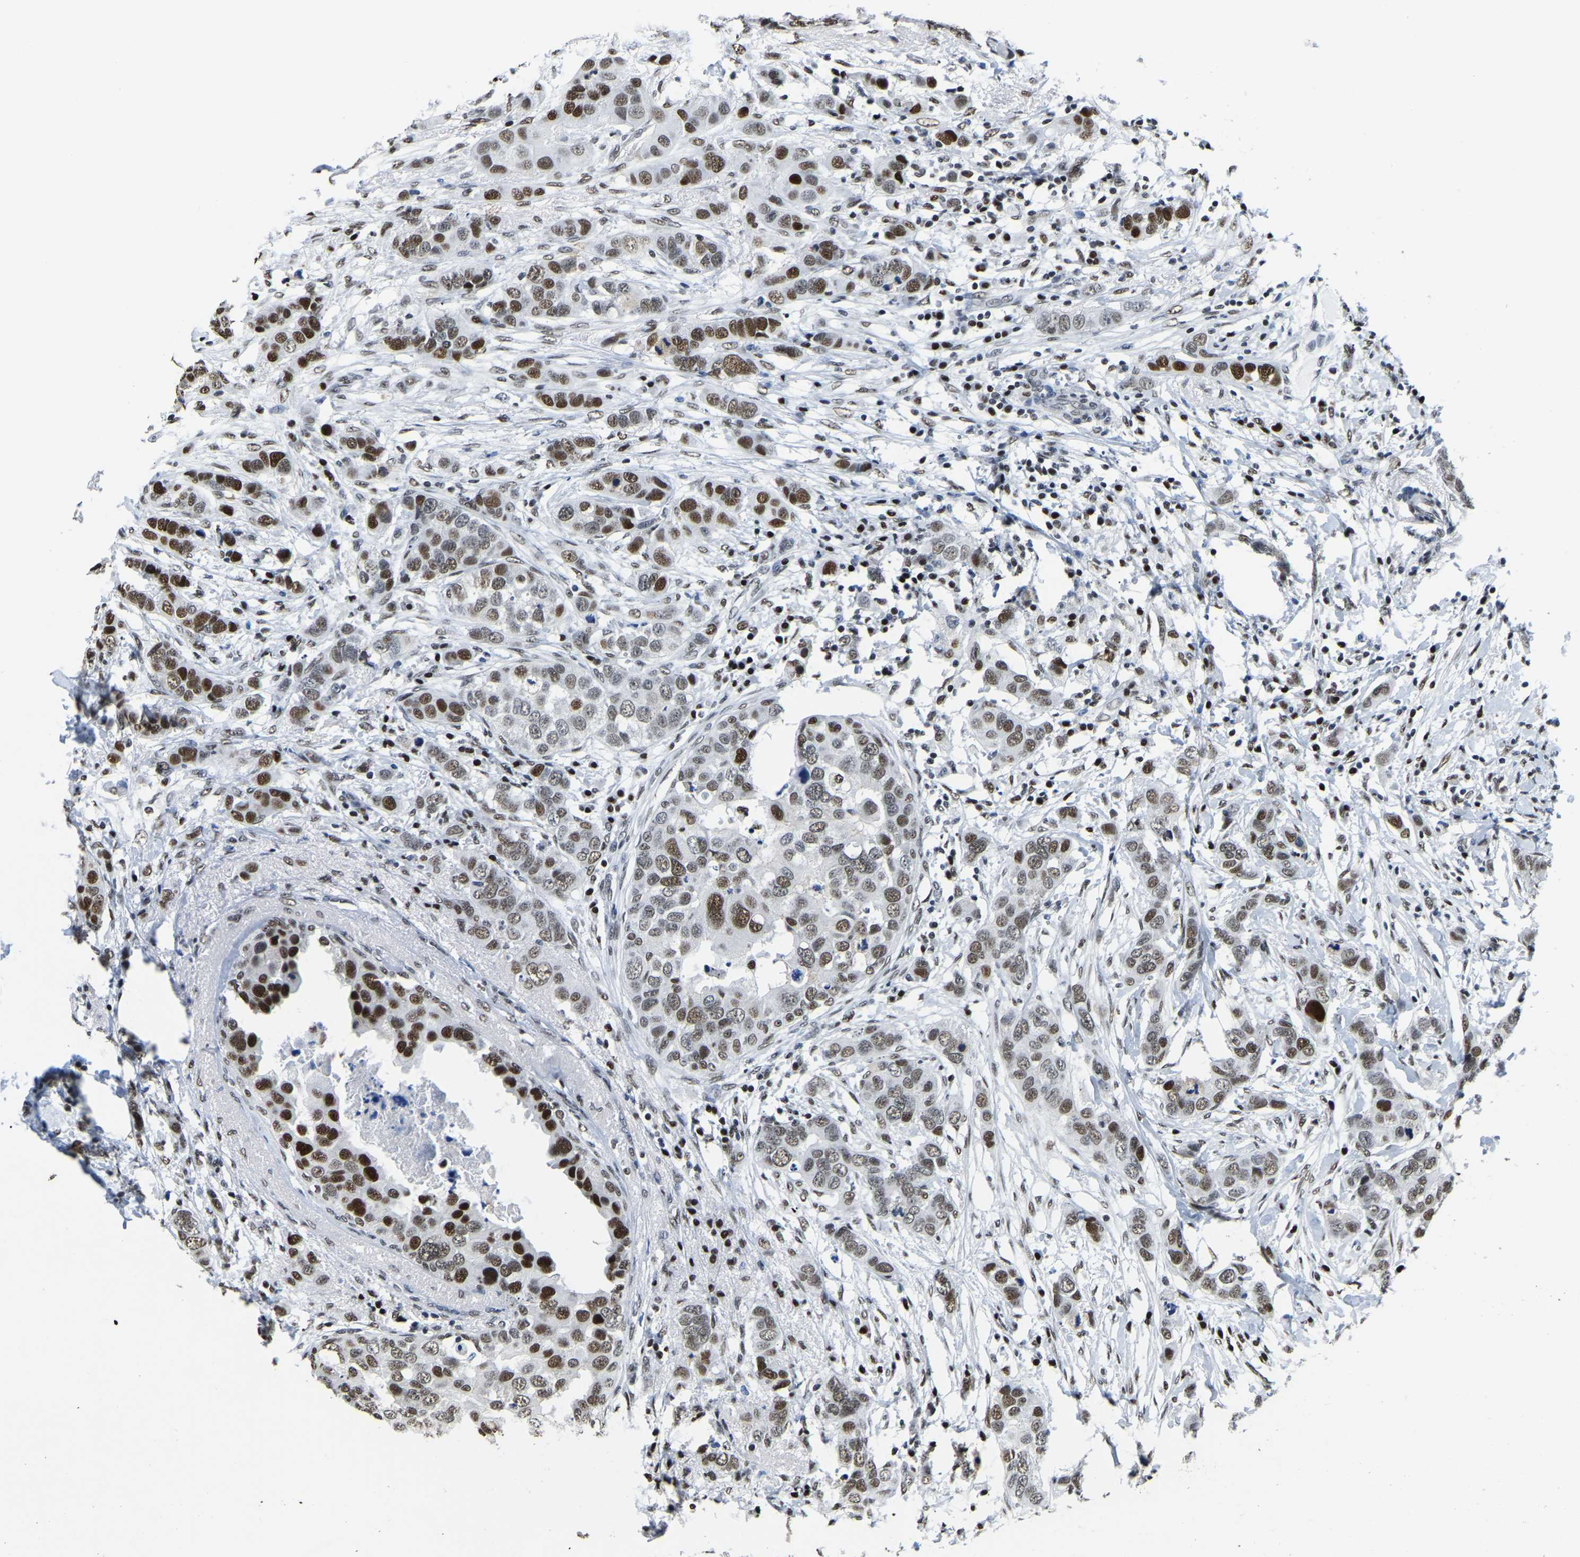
{"staining": {"intensity": "strong", "quantity": "25%-75%", "location": "nuclear"}, "tissue": "breast cancer", "cell_type": "Tumor cells", "image_type": "cancer", "snomed": [{"axis": "morphology", "description": "Duct carcinoma"}, {"axis": "topography", "description": "Breast"}], "caption": "Tumor cells display high levels of strong nuclear staining in about 25%-75% of cells in human breast infiltrating ductal carcinoma.", "gene": "UBA1", "patient": {"sex": "female", "age": 50}}